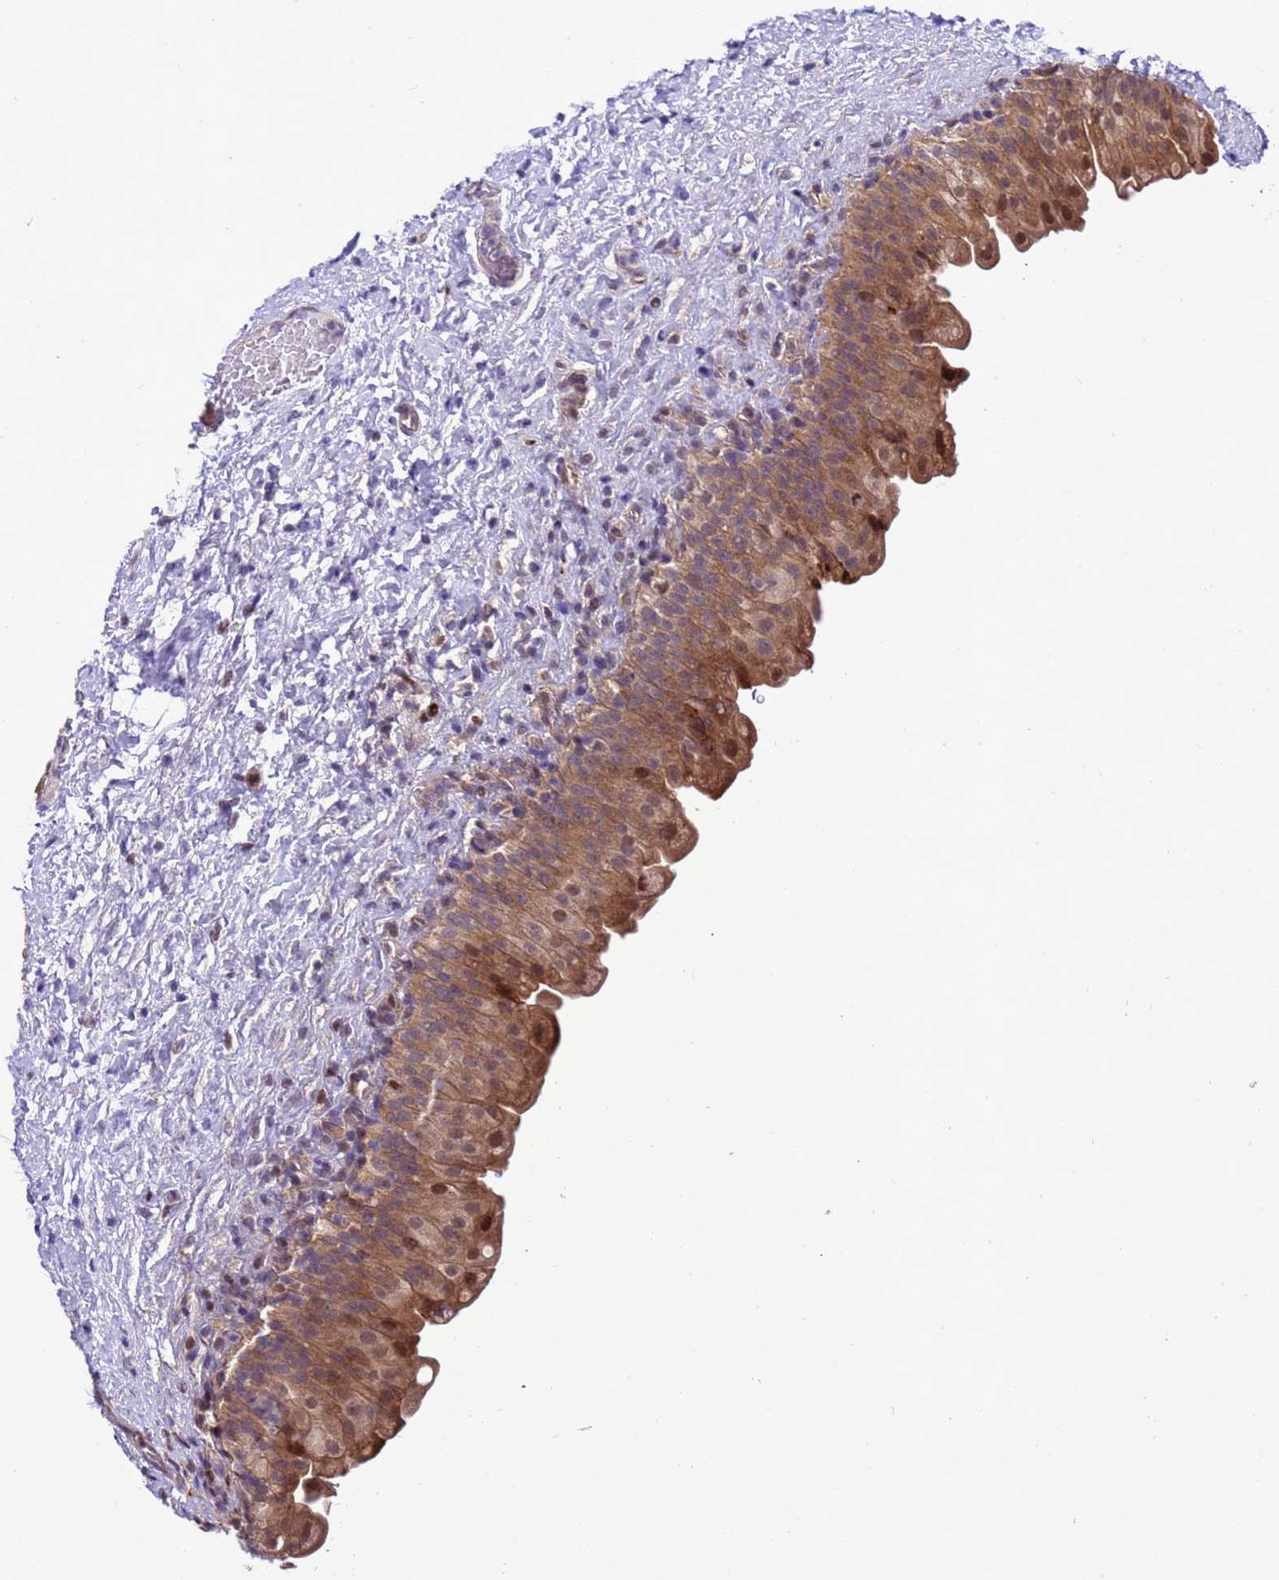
{"staining": {"intensity": "moderate", "quantity": ">75%", "location": "cytoplasmic/membranous,nuclear"}, "tissue": "urinary bladder", "cell_type": "Urothelial cells", "image_type": "normal", "snomed": [{"axis": "morphology", "description": "Normal tissue, NOS"}, {"axis": "topography", "description": "Urinary bladder"}], "caption": "IHC histopathology image of normal urinary bladder stained for a protein (brown), which displays medium levels of moderate cytoplasmic/membranous,nuclear staining in approximately >75% of urothelial cells.", "gene": "RASD1", "patient": {"sex": "female", "age": 27}}